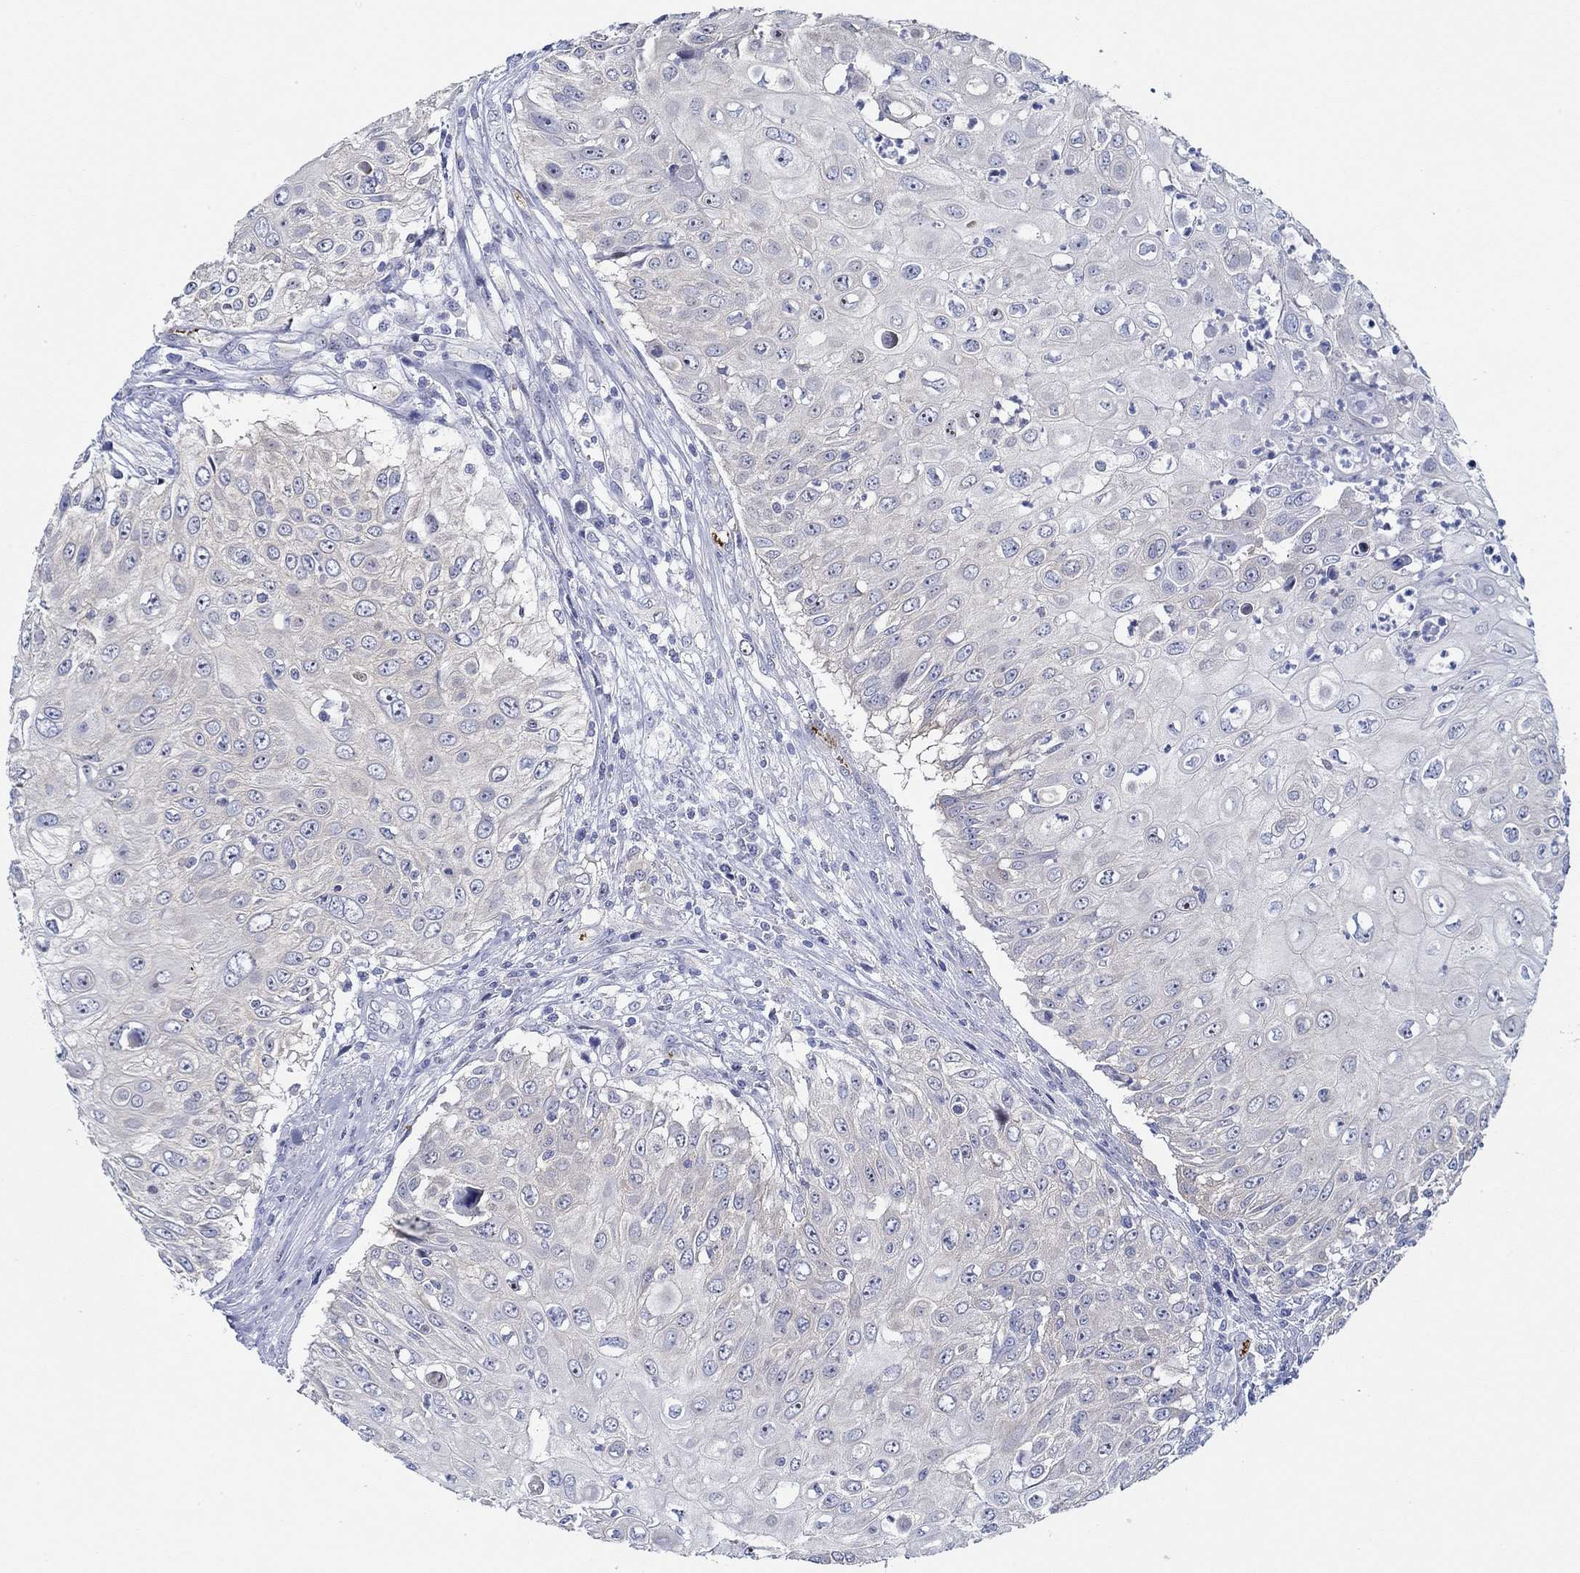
{"staining": {"intensity": "negative", "quantity": "none", "location": "none"}, "tissue": "urothelial cancer", "cell_type": "Tumor cells", "image_type": "cancer", "snomed": [{"axis": "morphology", "description": "Urothelial carcinoma, High grade"}, {"axis": "topography", "description": "Urinary bladder"}], "caption": "Tumor cells are negative for brown protein staining in urothelial cancer.", "gene": "SLC27A3", "patient": {"sex": "female", "age": 79}}